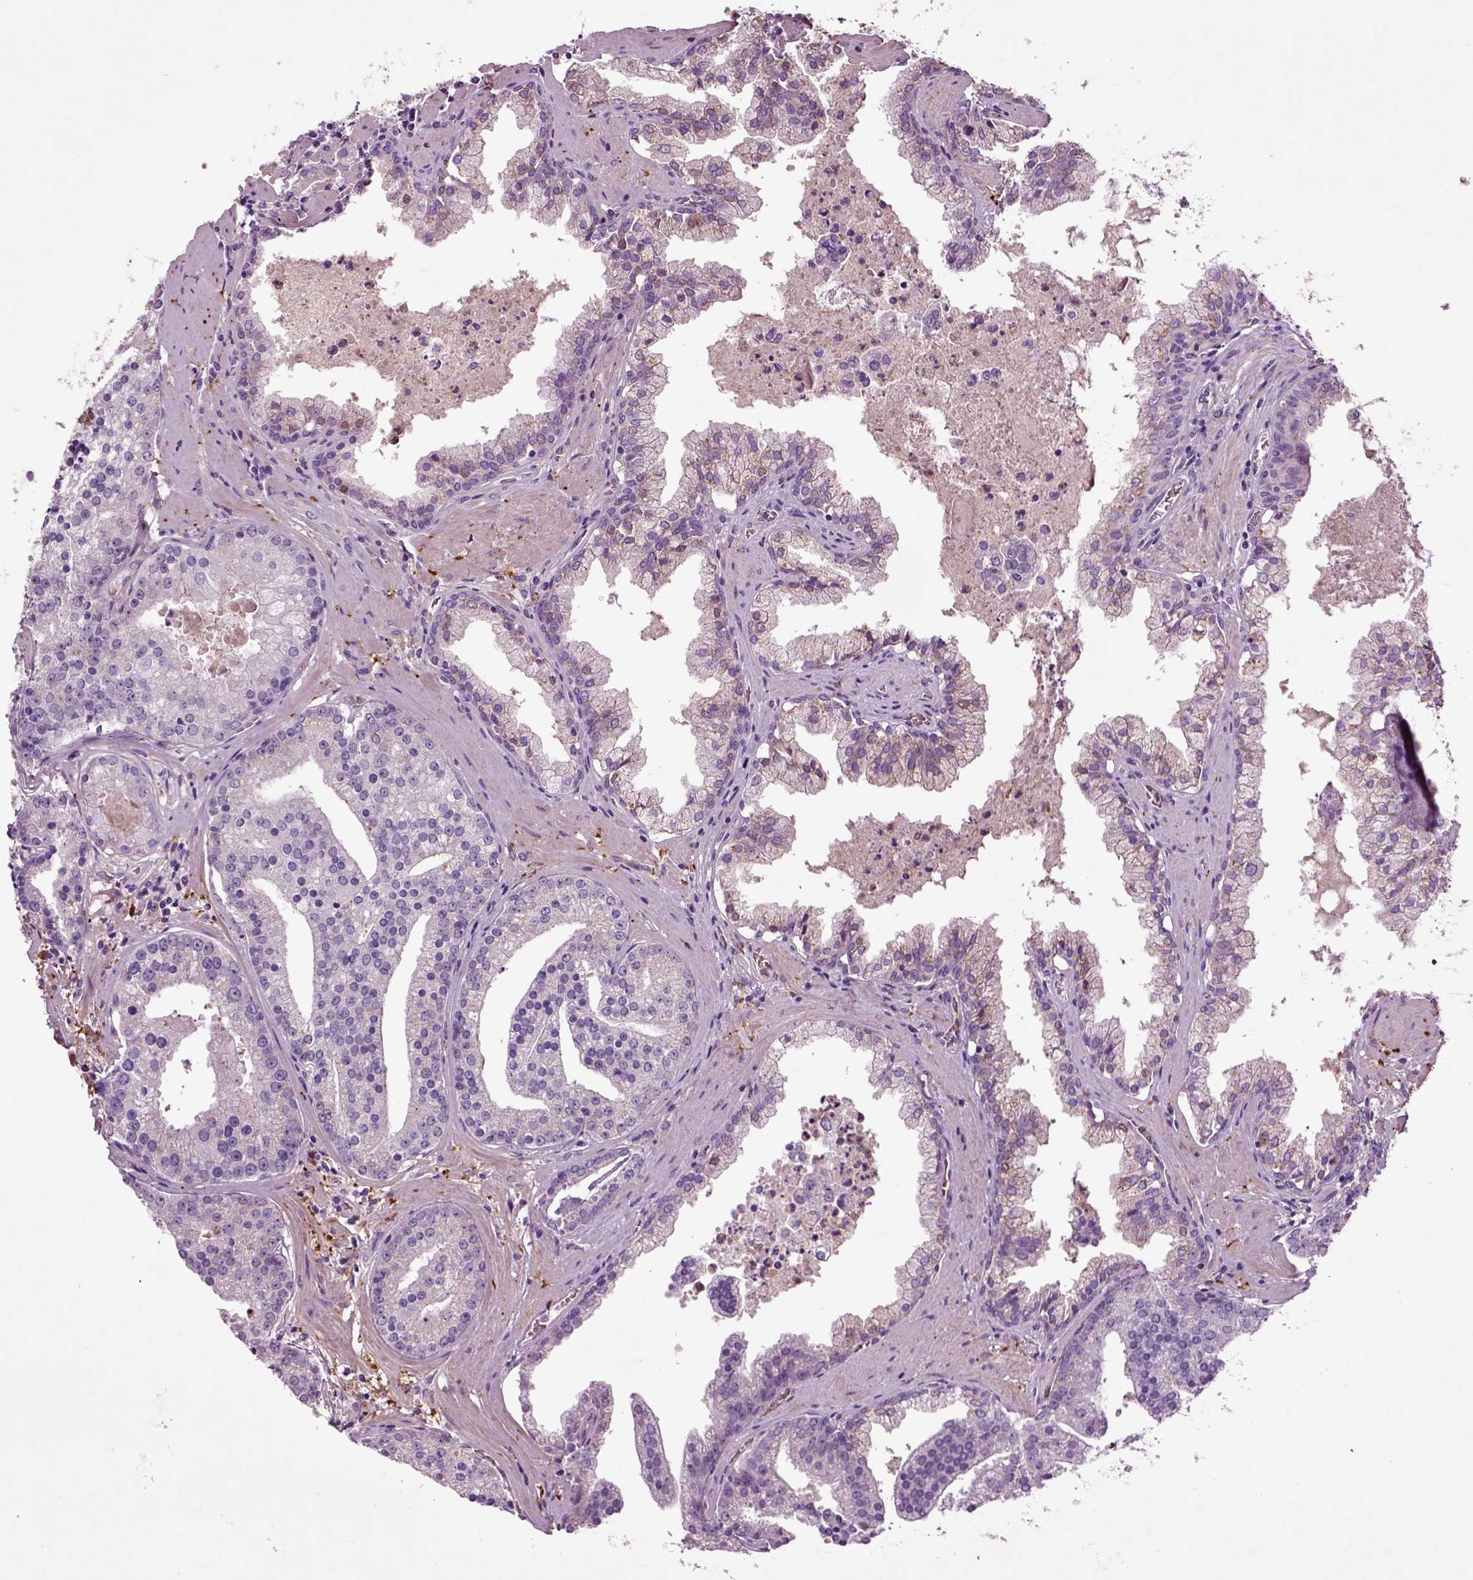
{"staining": {"intensity": "negative", "quantity": "none", "location": "none"}, "tissue": "prostate cancer", "cell_type": "Tumor cells", "image_type": "cancer", "snomed": [{"axis": "morphology", "description": "Adenocarcinoma, NOS"}, {"axis": "topography", "description": "Prostate and seminal vesicle, NOS"}, {"axis": "topography", "description": "Prostate"}], "caption": "Tumor cells are negative for brown protein staining in prostate cancer (adenocarcinoma).", "gene": "SPON1", "patient": {"sex": "male", "age": 44}}